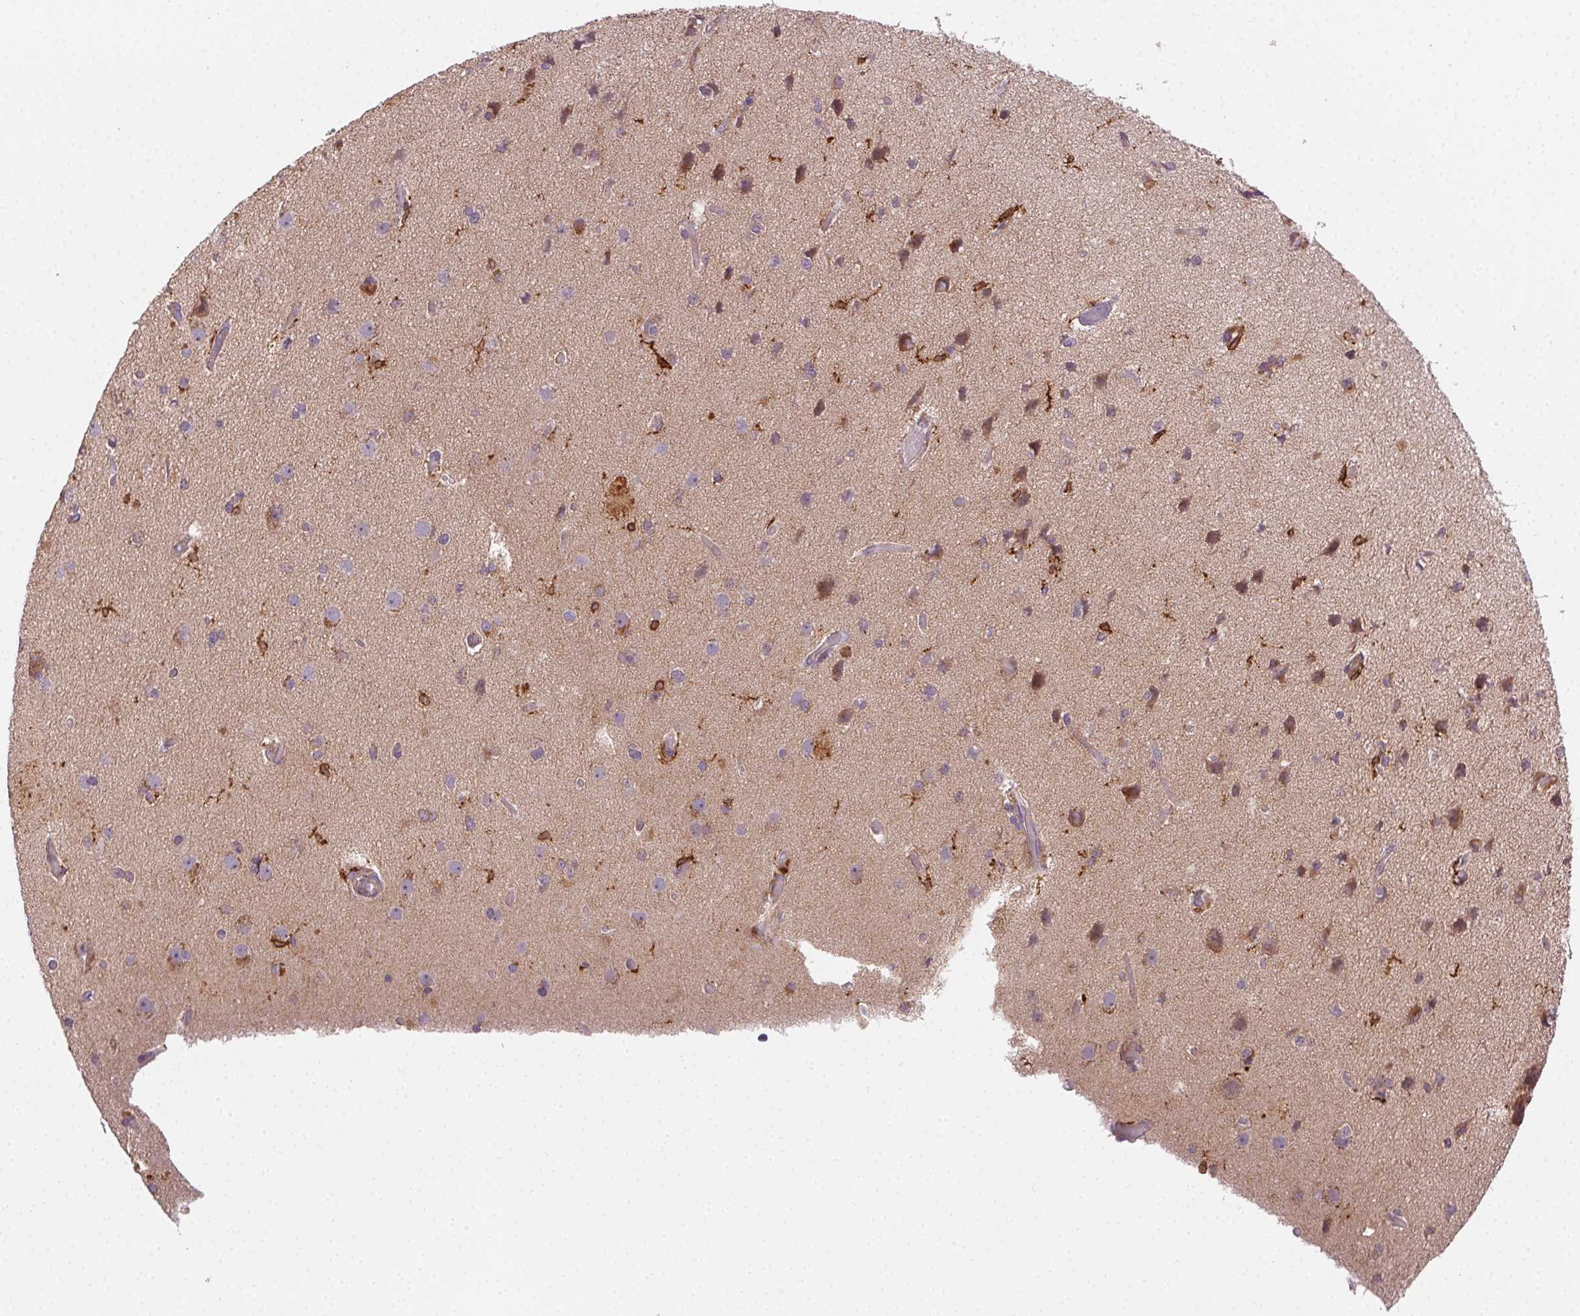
{"staining": {"intensity": "moderate", "quantity": "25%-75%", "location": "cytoplasmic/membranous"}, "tissue": "cerebral cortex", "cell_type": "Endothelial cells", "image_type": "normal", "snomed": [{"axis": "morphology", "description": "Normal tissue, NOS"}, {"axis": "morphology", "description": "Glioma, malignant, High grade"}, {"axis": "topography", "description": "Cerebral cortex"}], "caption": "About 25%-75% of endothelial cells in unremarkable human cerebral cortex demonstrate moderate cytoplasmic/membranous protein staining as visualized by brown immunohistochemical staining.", "gene": "RNASET2", "patient": {"sex": "male", "age": 71}}